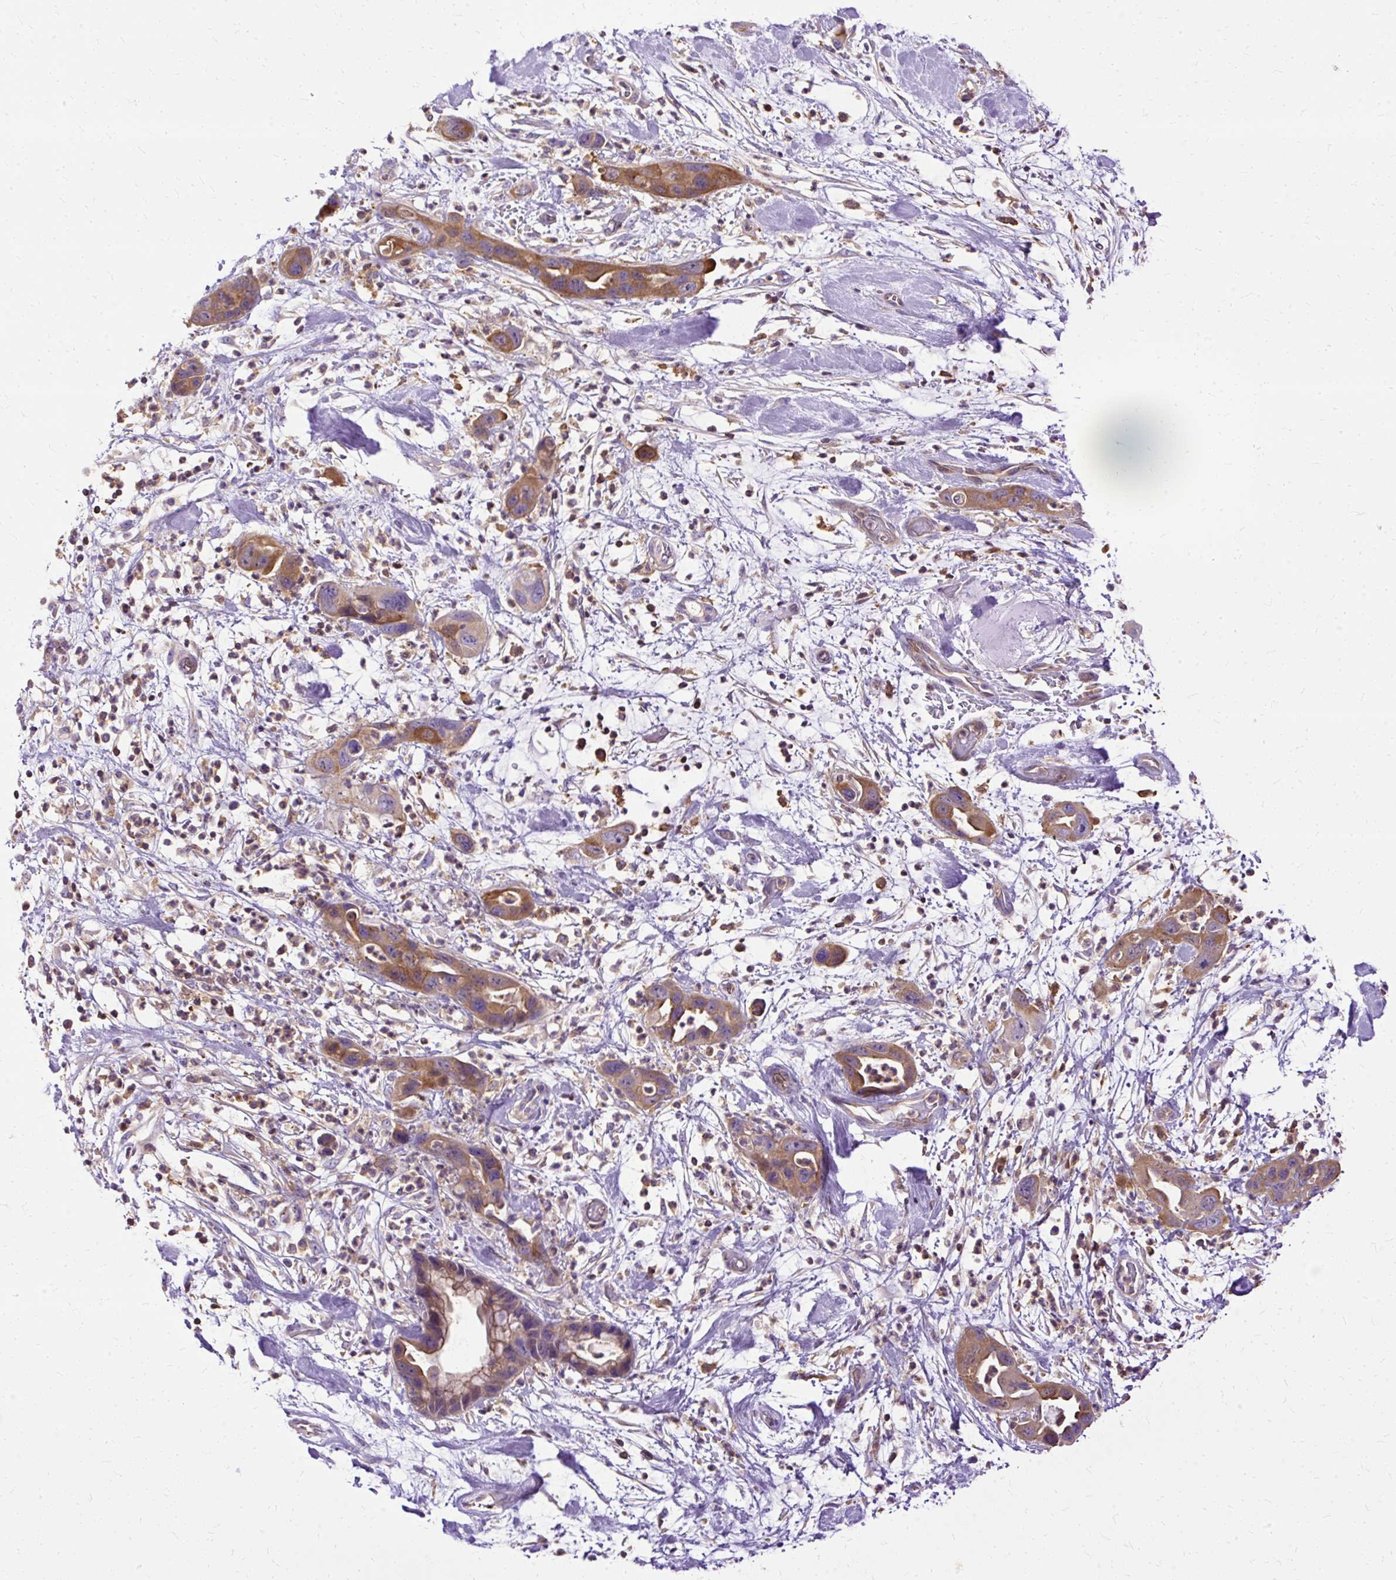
{"staining": {"intensity": "moderate", "quantity": ">75%", "location": "cytoplasmic/membranous"}, "tissue": "pancreatic cancer", "cell_type": "Tumor cells", "image_type": "cancer", "snomed": [{"axis": "morphology", "description": "Adenocarcinoma, NOS"}, {"axis": "topography", "description": "Pancreas"}], "caption": "Pancreatic cancer stained for a protein (brown) shows moderate cytoplasmic/membranous positive expression in approximately >75% of tumor cells.", "gene": "TWF2", "patient": {"sex": "female", "age": 71}}